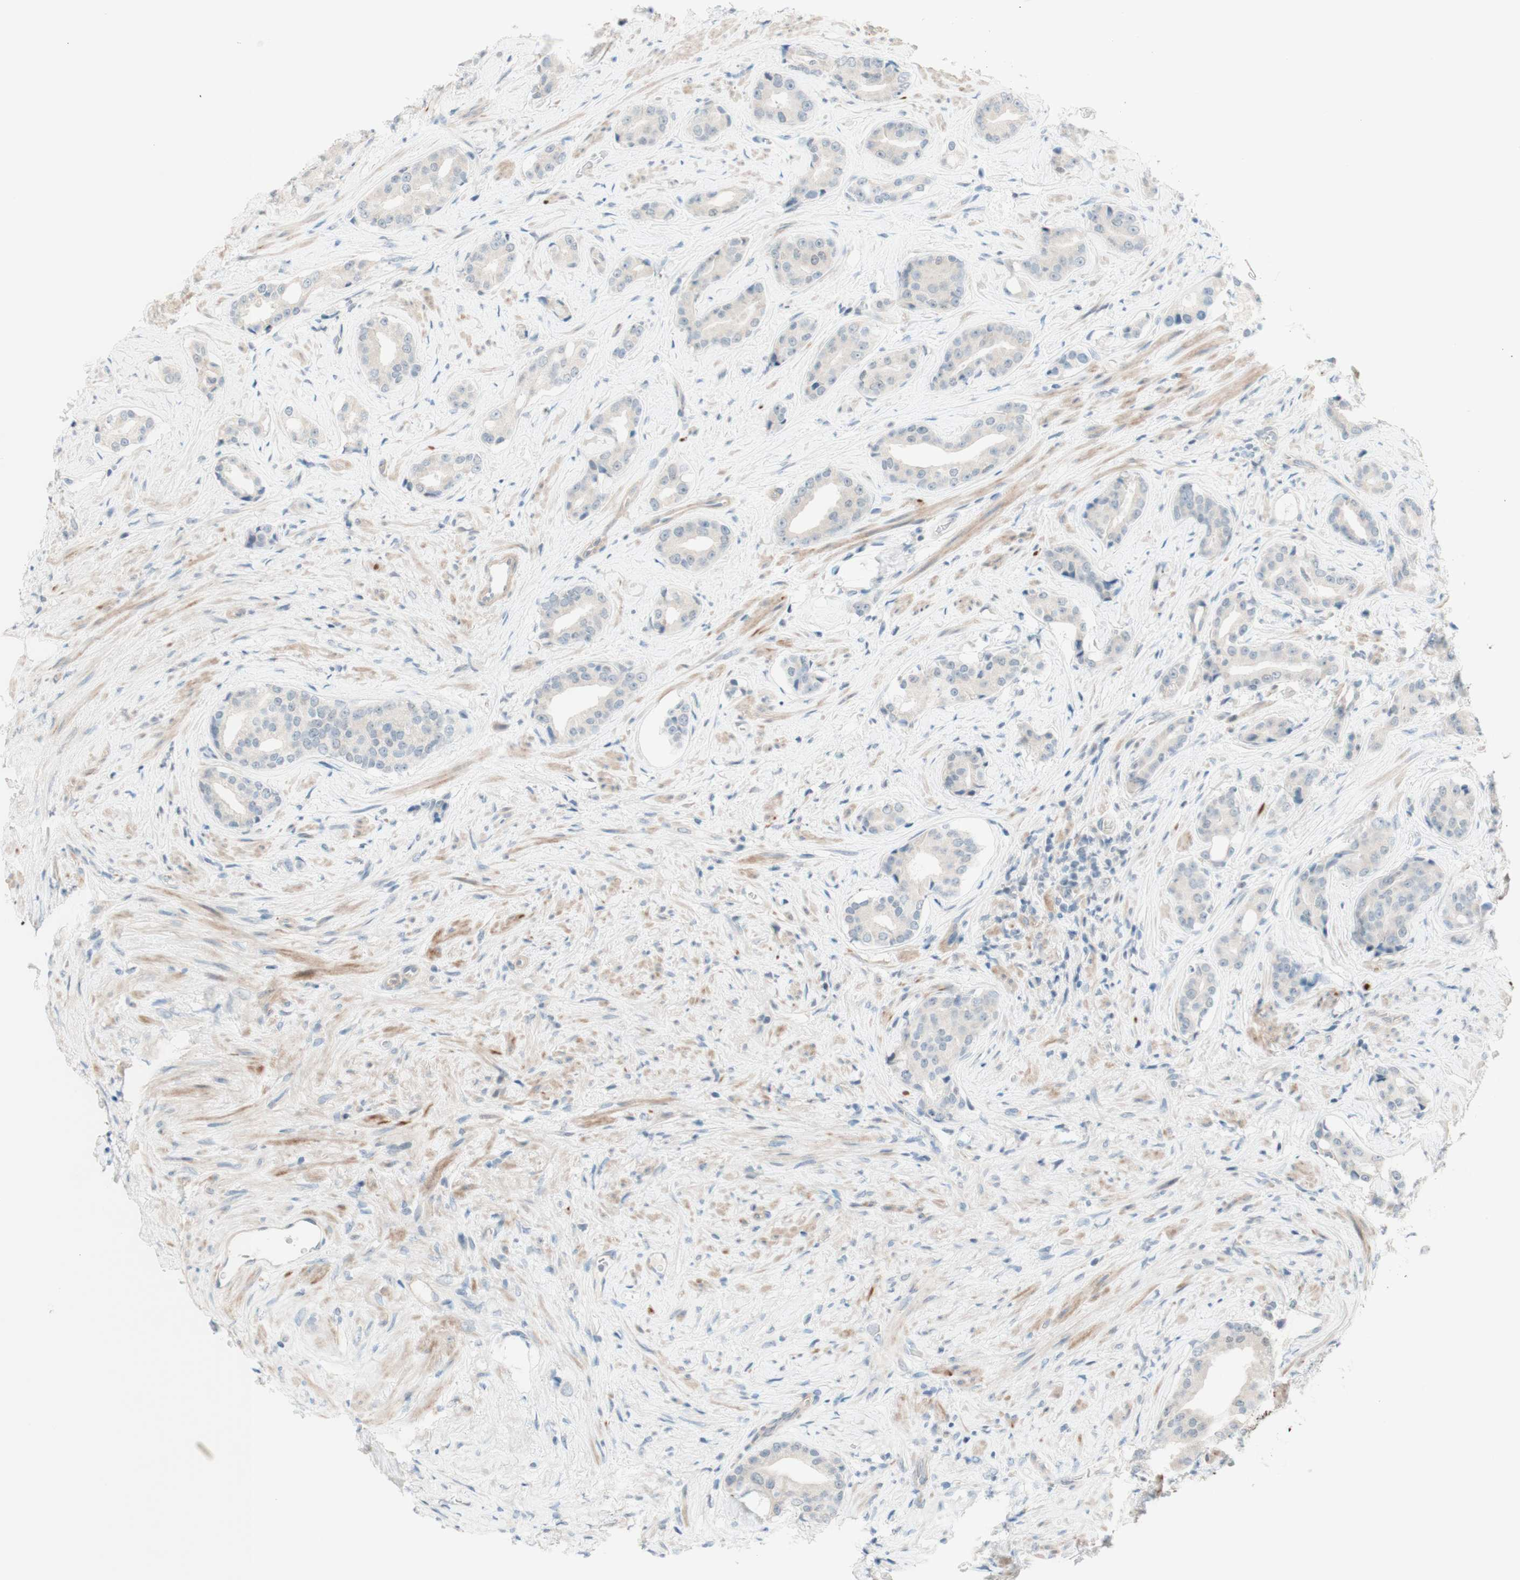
{"staining": {"intensity": "weak", "quantity": "<25%", "location": "cytoplasmic/membranous"}, "tissue": "prostate cancer", "cell_type": "Tumor cells", "image_type": "cancer", "snomed": [{"axis": "morphology", "description": "Adenocarcinoma, High grade"}, {"axis": "topography", "description": "Prostate"}], "caption": "A high-resolution photomicrograph shows immunohistochemistry staining of prostate cancer, which exhibits no significant staining in tumor cells.", "gene": "JPH1", "patient": {"sex": "male", "age": 71}}